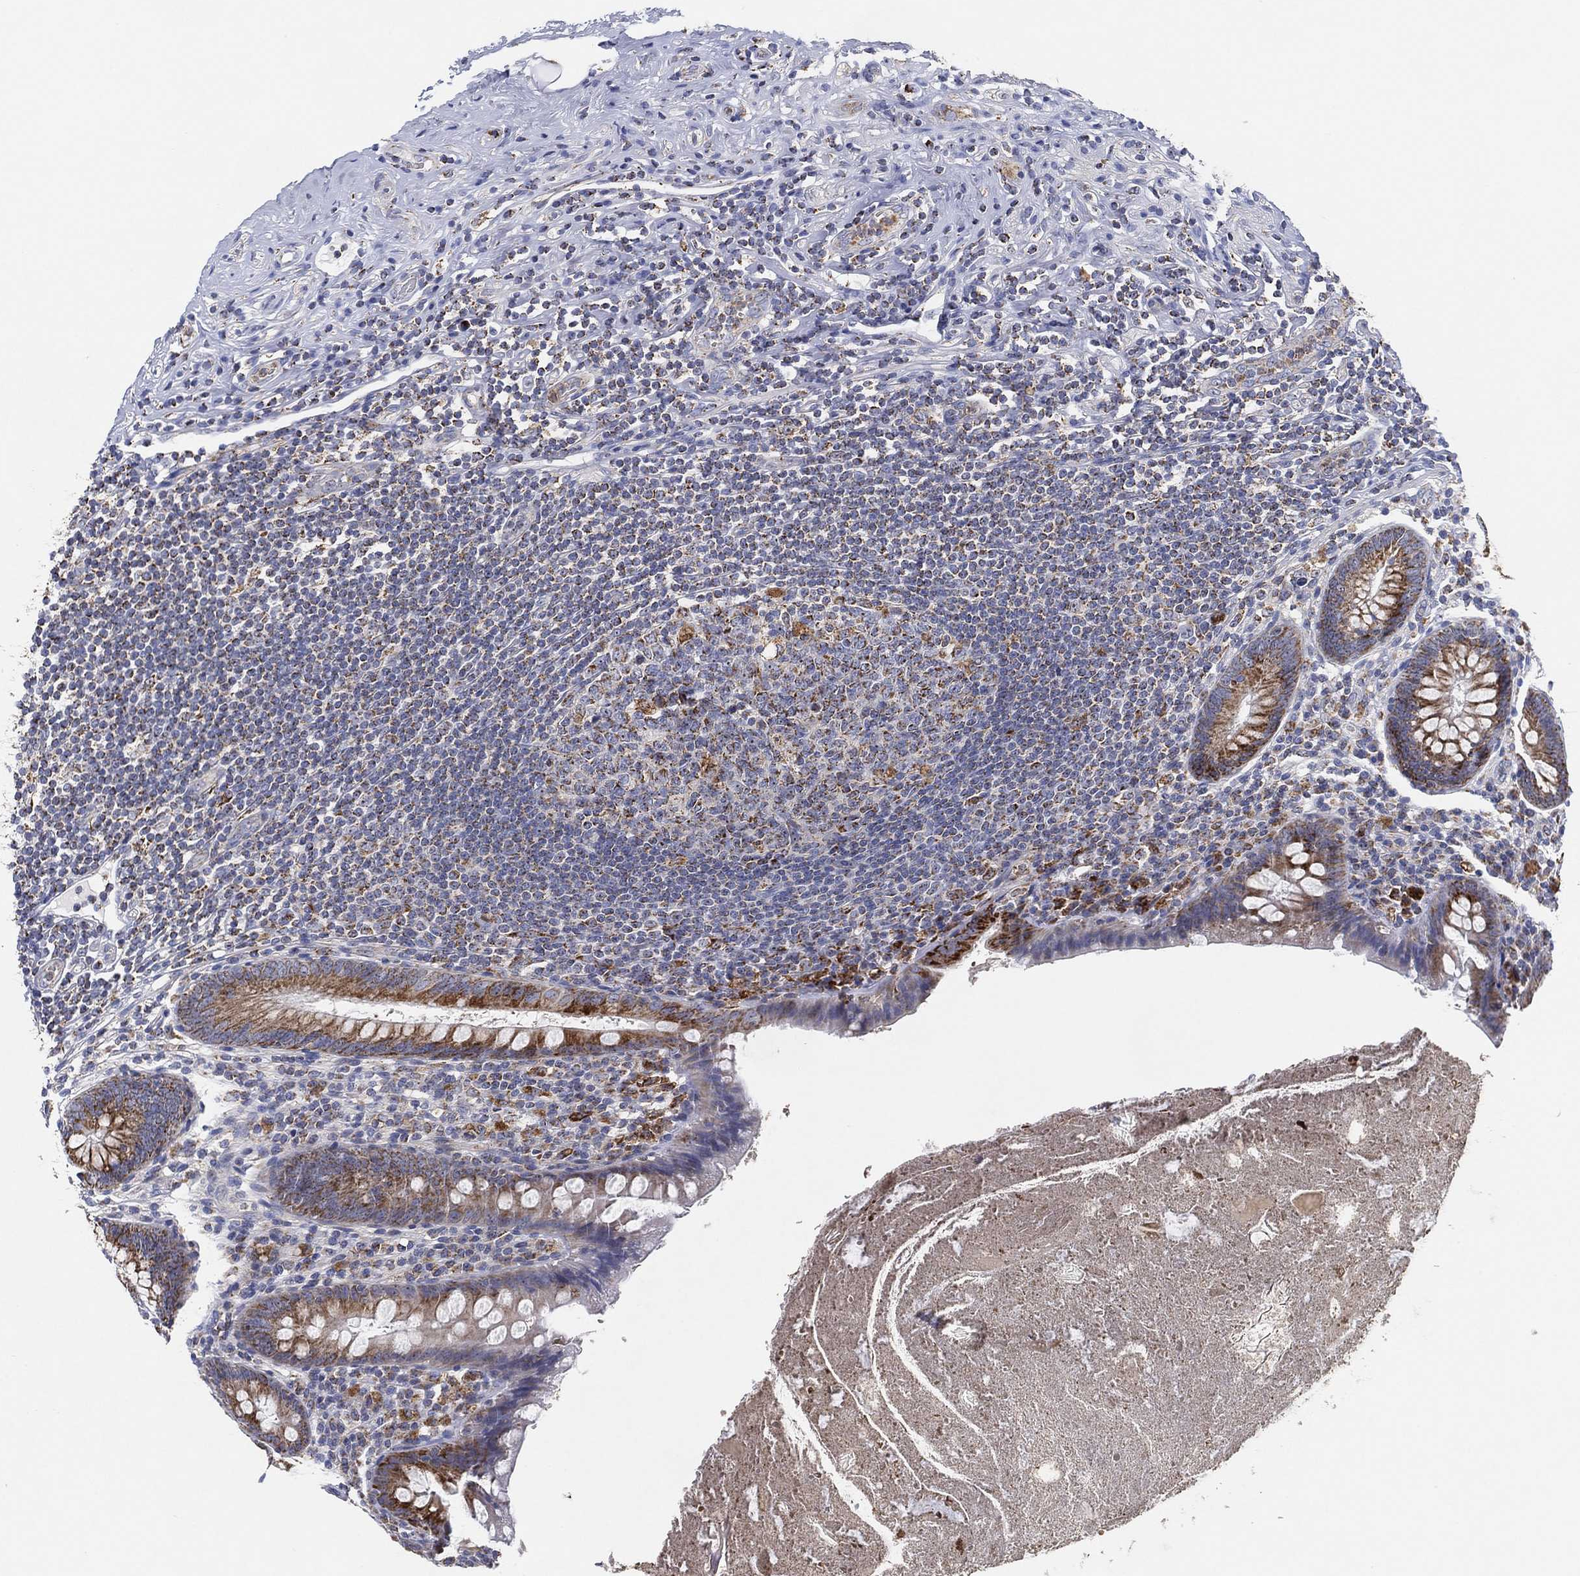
{"staining": {"intensity": "strong", "quantity": "<25%", "location": "cytoplasmic/membranous"}, "tissue": "appendix", "cell_type": "Glandular cells", "image_type": "normal", "snomed": [{"axis": "morphology", "description": "Normal tissue, NOS"}, {"axis": "topography", "description": "Appendix"}], "caption": "Unremarkable appendix was stained to show a protein in brown. There is medium levels of strong cytoplasmic/membranous positivity in approximately <25% of glandular cells.", "gene": "GCAT", "patient": {"sex": "male", "age": 47}}